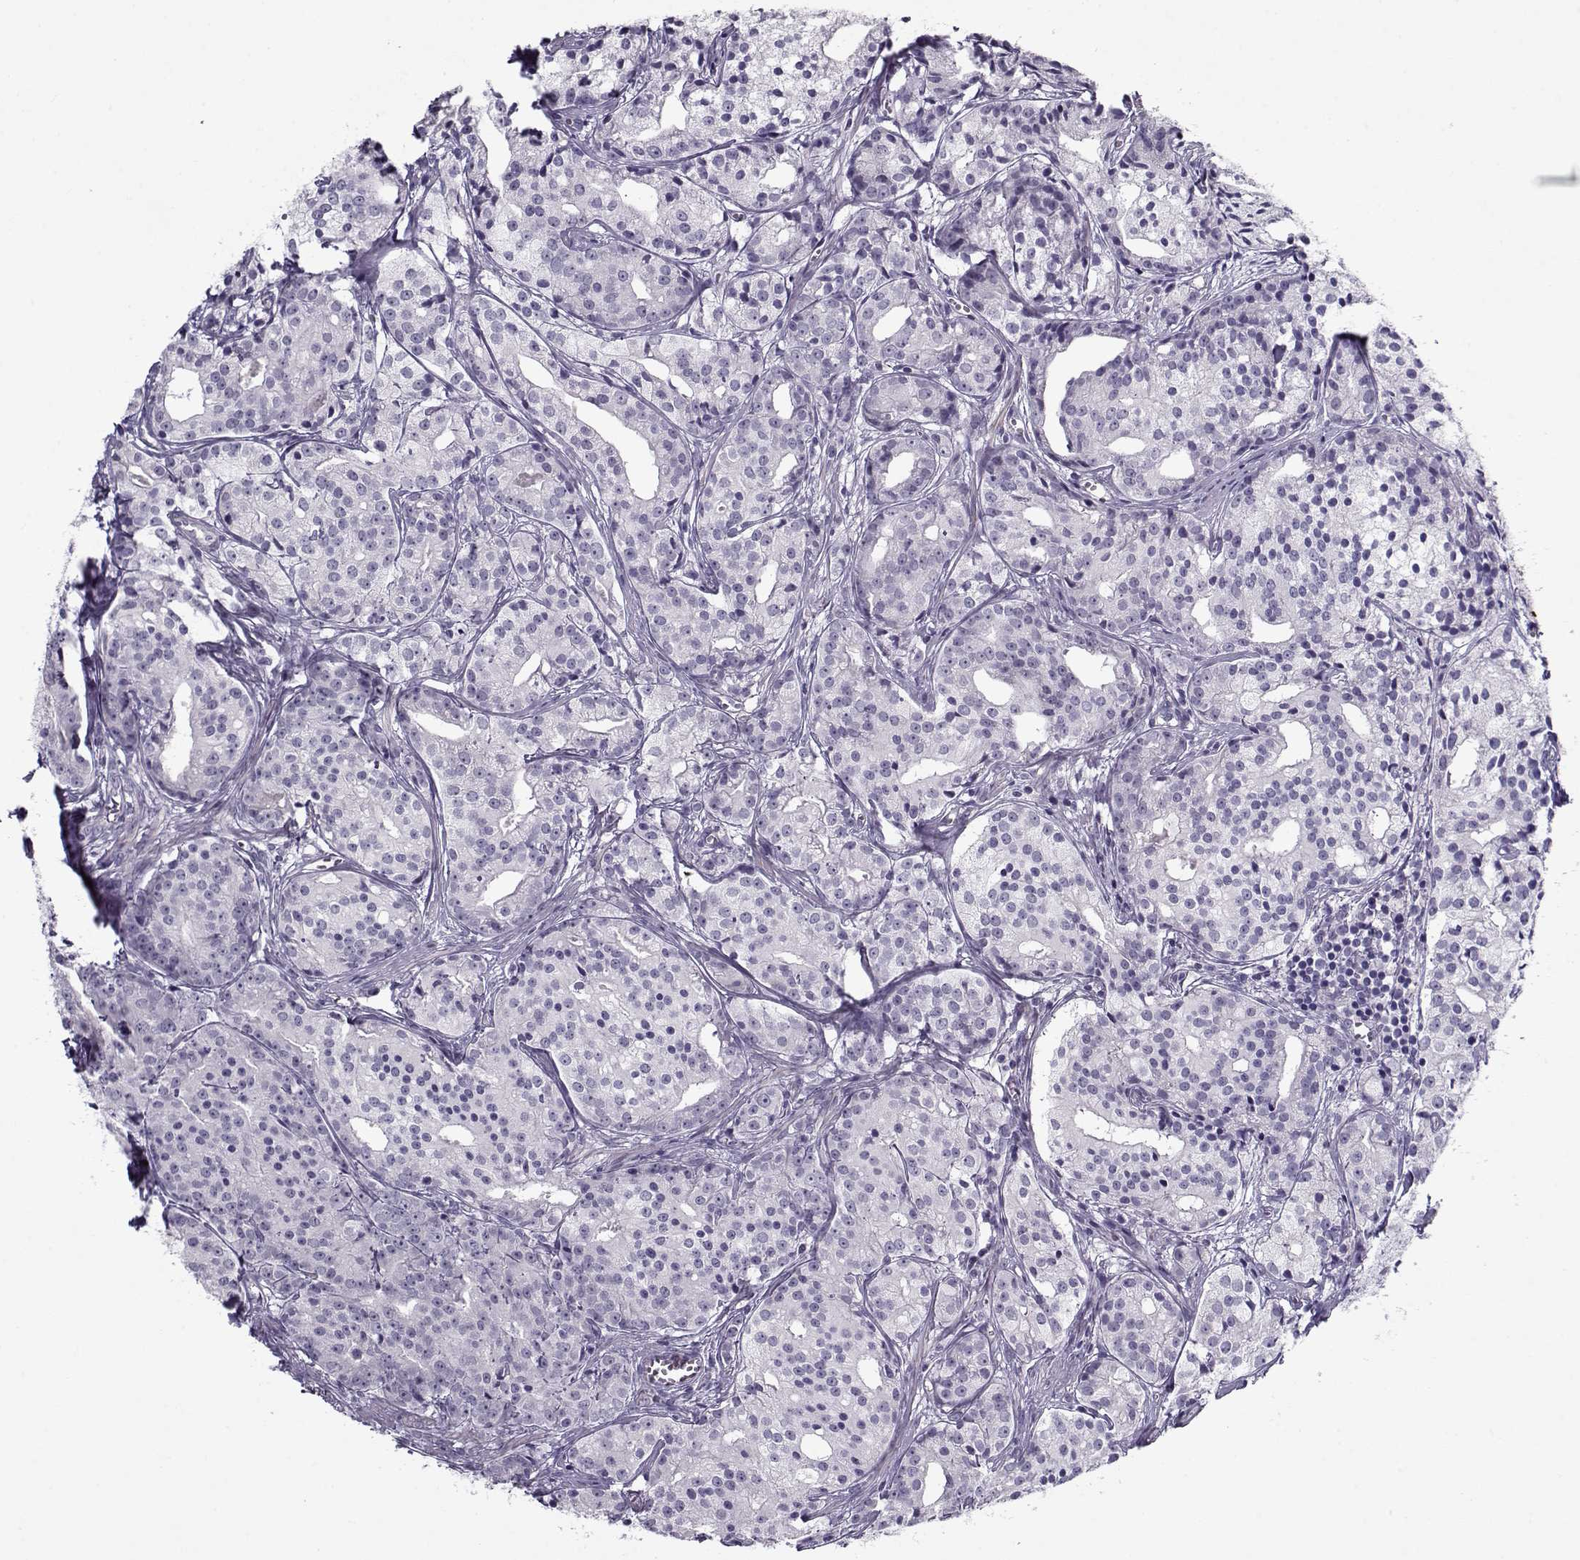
{"staining": {"intensity": "negative", "quantity": "none", "location": "none"}, "tissue": "prostate cancer", "cell_type": "Tumor cells", "image_type": "cancer", "snomed": [{"axis": "morphology", "description": "Adenocarcinoma, Medium grade"}, {"axis": "topography", "description": "Prostate"}], "caption": "Protein analysis of prostate cancer (adenocarcinoma (medium-grade)) exhibits no significant expression in tumor cells.", "gene": "CIBAR1", "patient": {"sex": "male", "age": 74}}